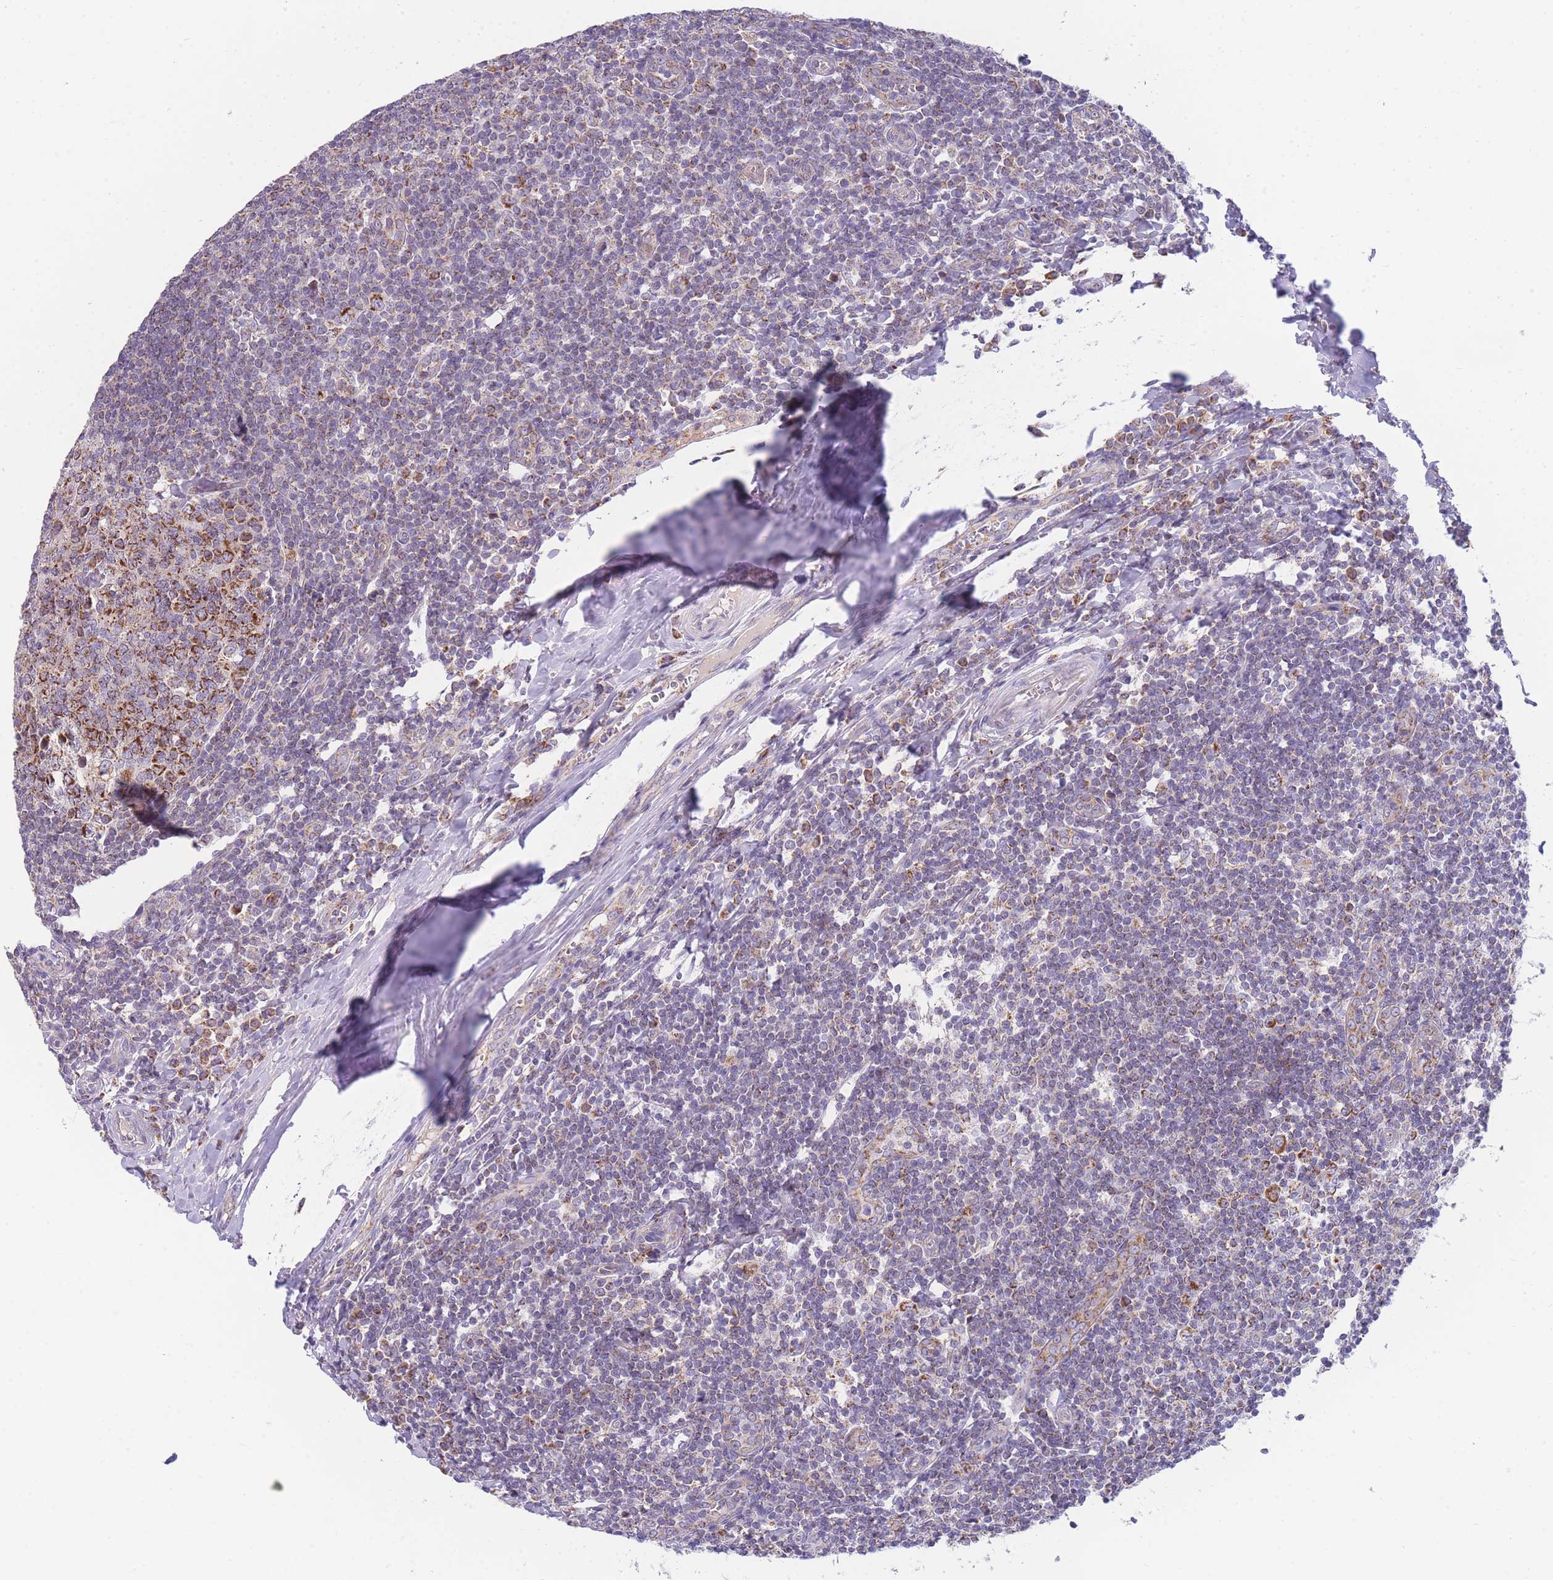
{"staining": {"intensity": "strong", "quantity": ">75%", "location": "cytoplasmic/membranous"}, "tissue": "tonsil", "cell_type": "Germinal center cells", "image_type": "normal", "snomed": [{"axis": "morphology", "description": "Normal tissue, NOS"}, {"axis": "topography", "description": "Tonsil"}], "caption": "Protein expression analysis of benign tonsil displays strong cytoplasmic/membranous positivity in about >75% of germinal center cells.", "gene": "MRPS11", "patient": {"sex": "male", "age": 27}}